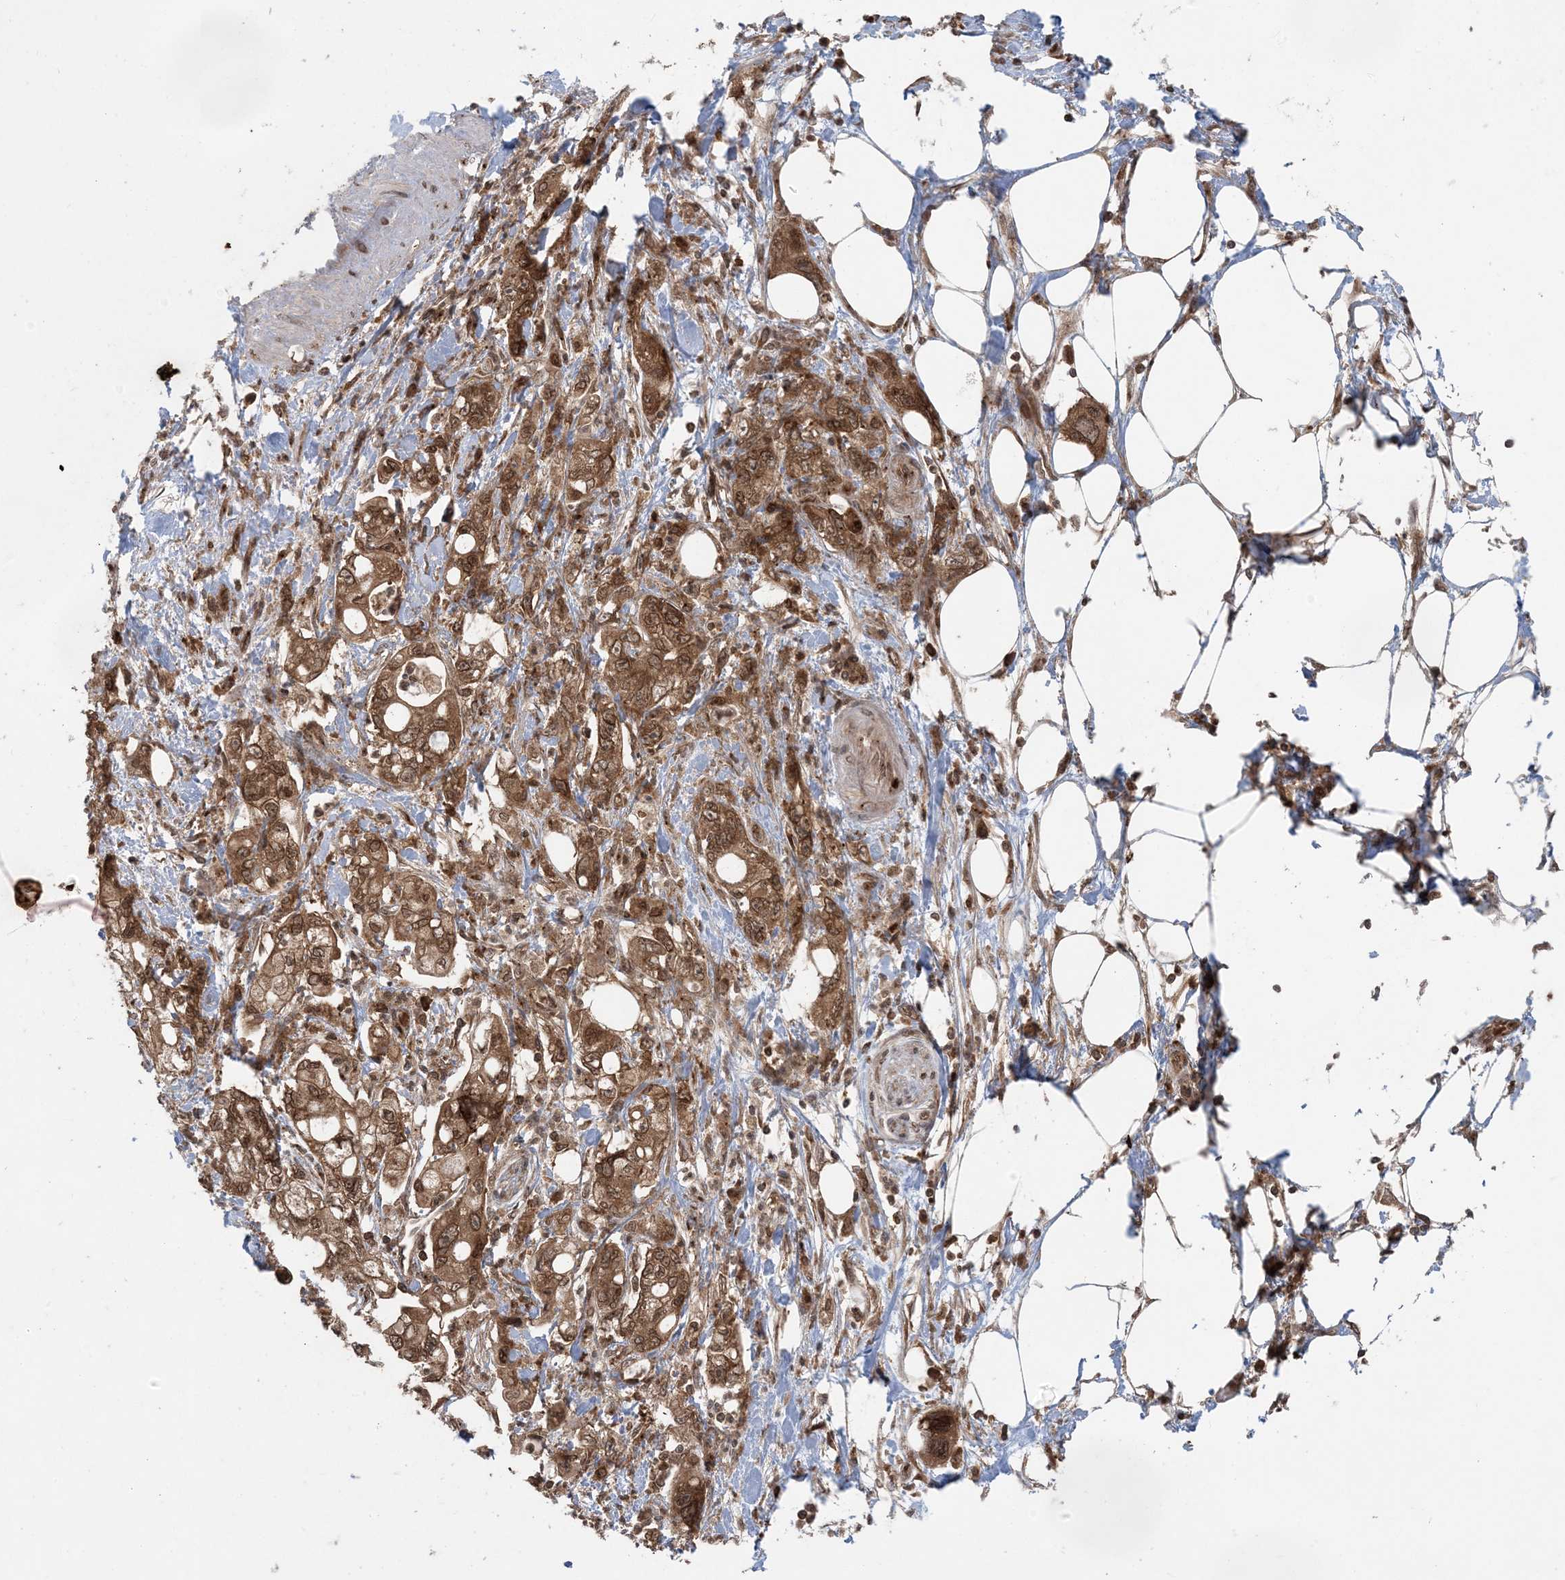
{"staining": {"intensity": "moderate", "quantity": ">75%", "location": "cytoplasmic/membranous,nuclear"}, "tissue": "pancreatic cancer", "cell_type": "Tumor cells", "image_type": "cancer", "snomed": [{"axis": "morphology", "description": "Adenocarcinoma, NOS"}, {"axis": "topography", "description": "Pancreas"}], "caption": "This histopathology image demonstrates immunohistochemistry staining of pancreatic adenocarcinoma, with medium moderate cytoplasmic/membranous and nuclear positivity in approximately >75% of tumor cells.", "gene": "DDX19B", "patient": {"sex": "male", "age": 70}}